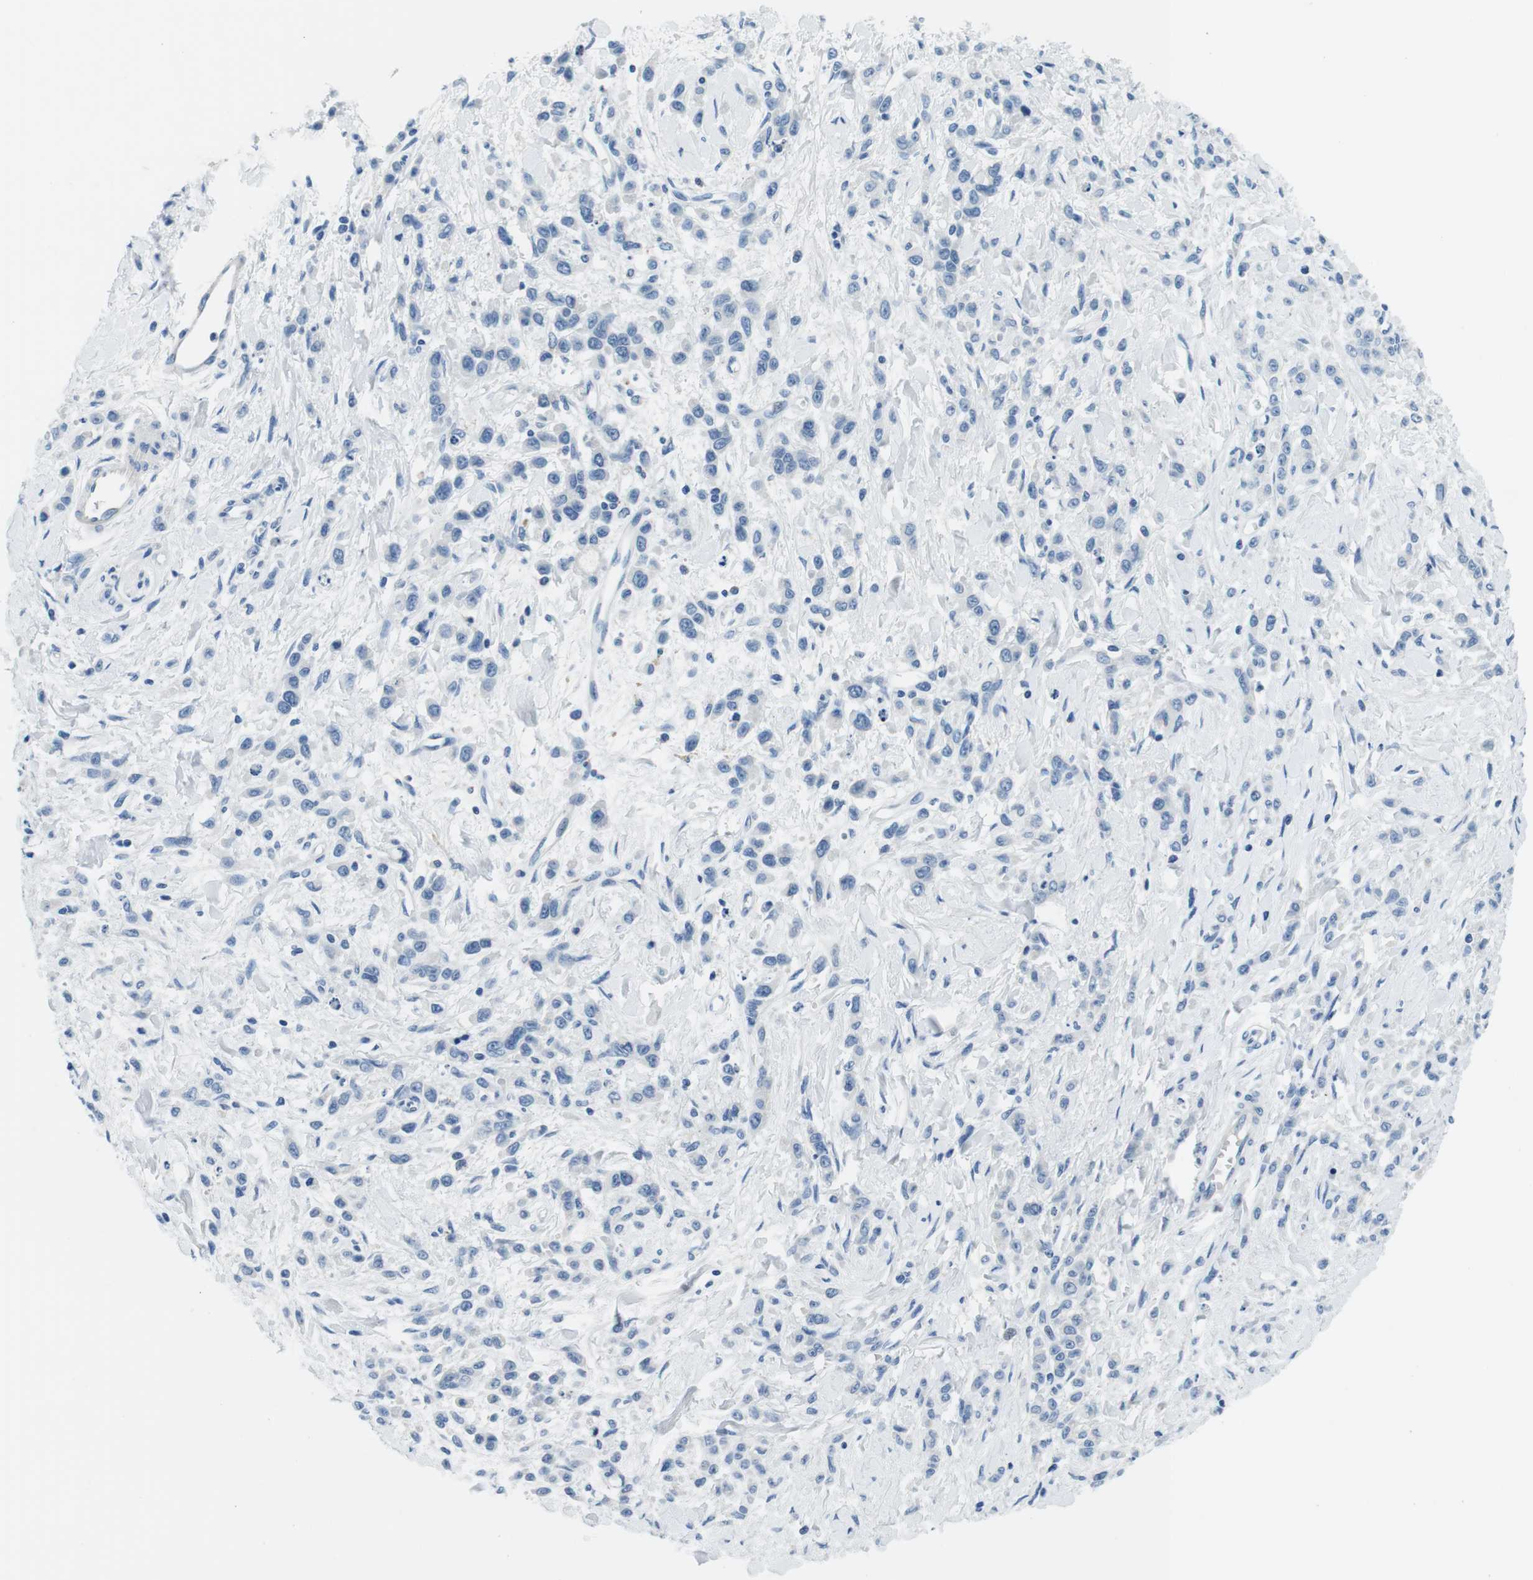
{"staining": {"intensity": "negative", "quantity": "none", "location": "none"}, "tissue": "stomach cancer", "cell_type": "Tumor cells", "image_type": "cancer", "snomed": [{"axis": "morphology", "description": "Normal tissue, NOS"}, {"axis": "morphology", "description": "Adenocarcinoma, NOS"}, {"axis": "topography", "description": "Stomach"}], "caption": "The image demonstrates no significant staining in tumor cells of stomach adenocarcinoma.", "gene": "IGHD", "patient": {"sex": "male", "age": 82}}